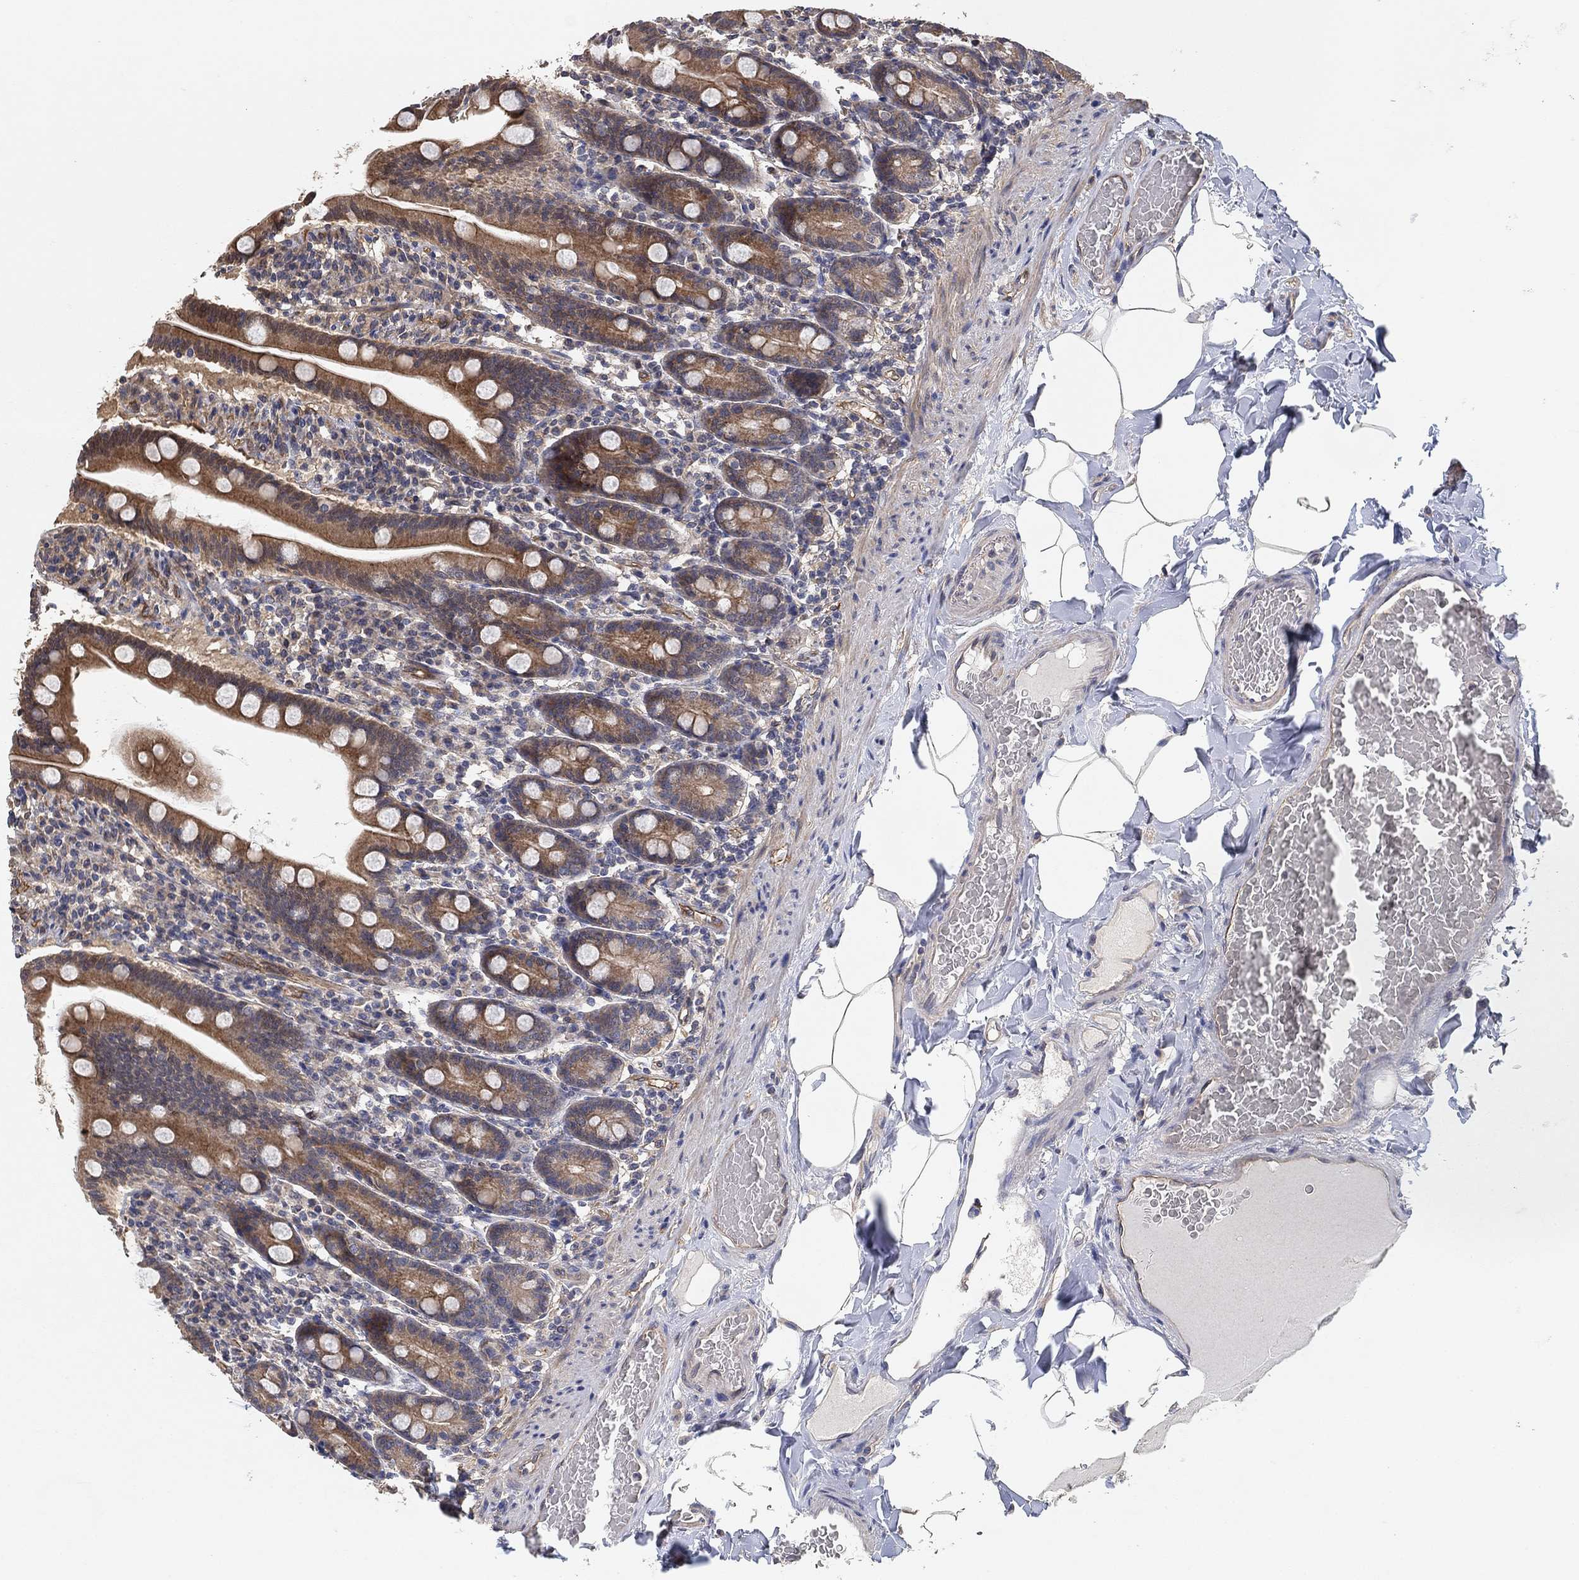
{"staining": {"intensity": "moderate", "quantity": ">75%", "location": "cytoplasmic/membranous"}, "tissue": "small intestine", "cell_type": "Glandular cells", "image_type": "normal", "snomed": [{"axis": "morphology", "description": "Normal tissue, NOS"}, {"axis": "topography", "description": "Small intestine"}], "caption": "Benign small intestine reveals moderate cytoplasmic/membranous positivity in approximately >75% of glandular cells.", "gene": "MCUR1", "patient": {"sex": "male", "age": 66}}